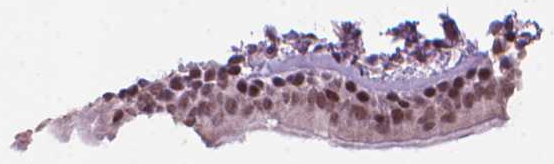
{"staining": {"intensity": "moderate", "quantity": ">75%", "location": "nuclear"}, "tissue": "bronchus", "cell_type": "Respiratory epithelial cells", "image_type": "normal", "snomed": [{"axis": "morphology", "description": "Normal tissue, NOS"}, {"axis": "topography", "description": "Lymph node"}, {"axis": "topography", "description": "Bronchus"}], "caption": "This micrograph shows IHC staining of benign bronchus, with medium moderate nuclear positivity in about >75% of respiratory epithelial cells.", "gene": "HES7", "patient": {"sex": "female", "age": 70}}